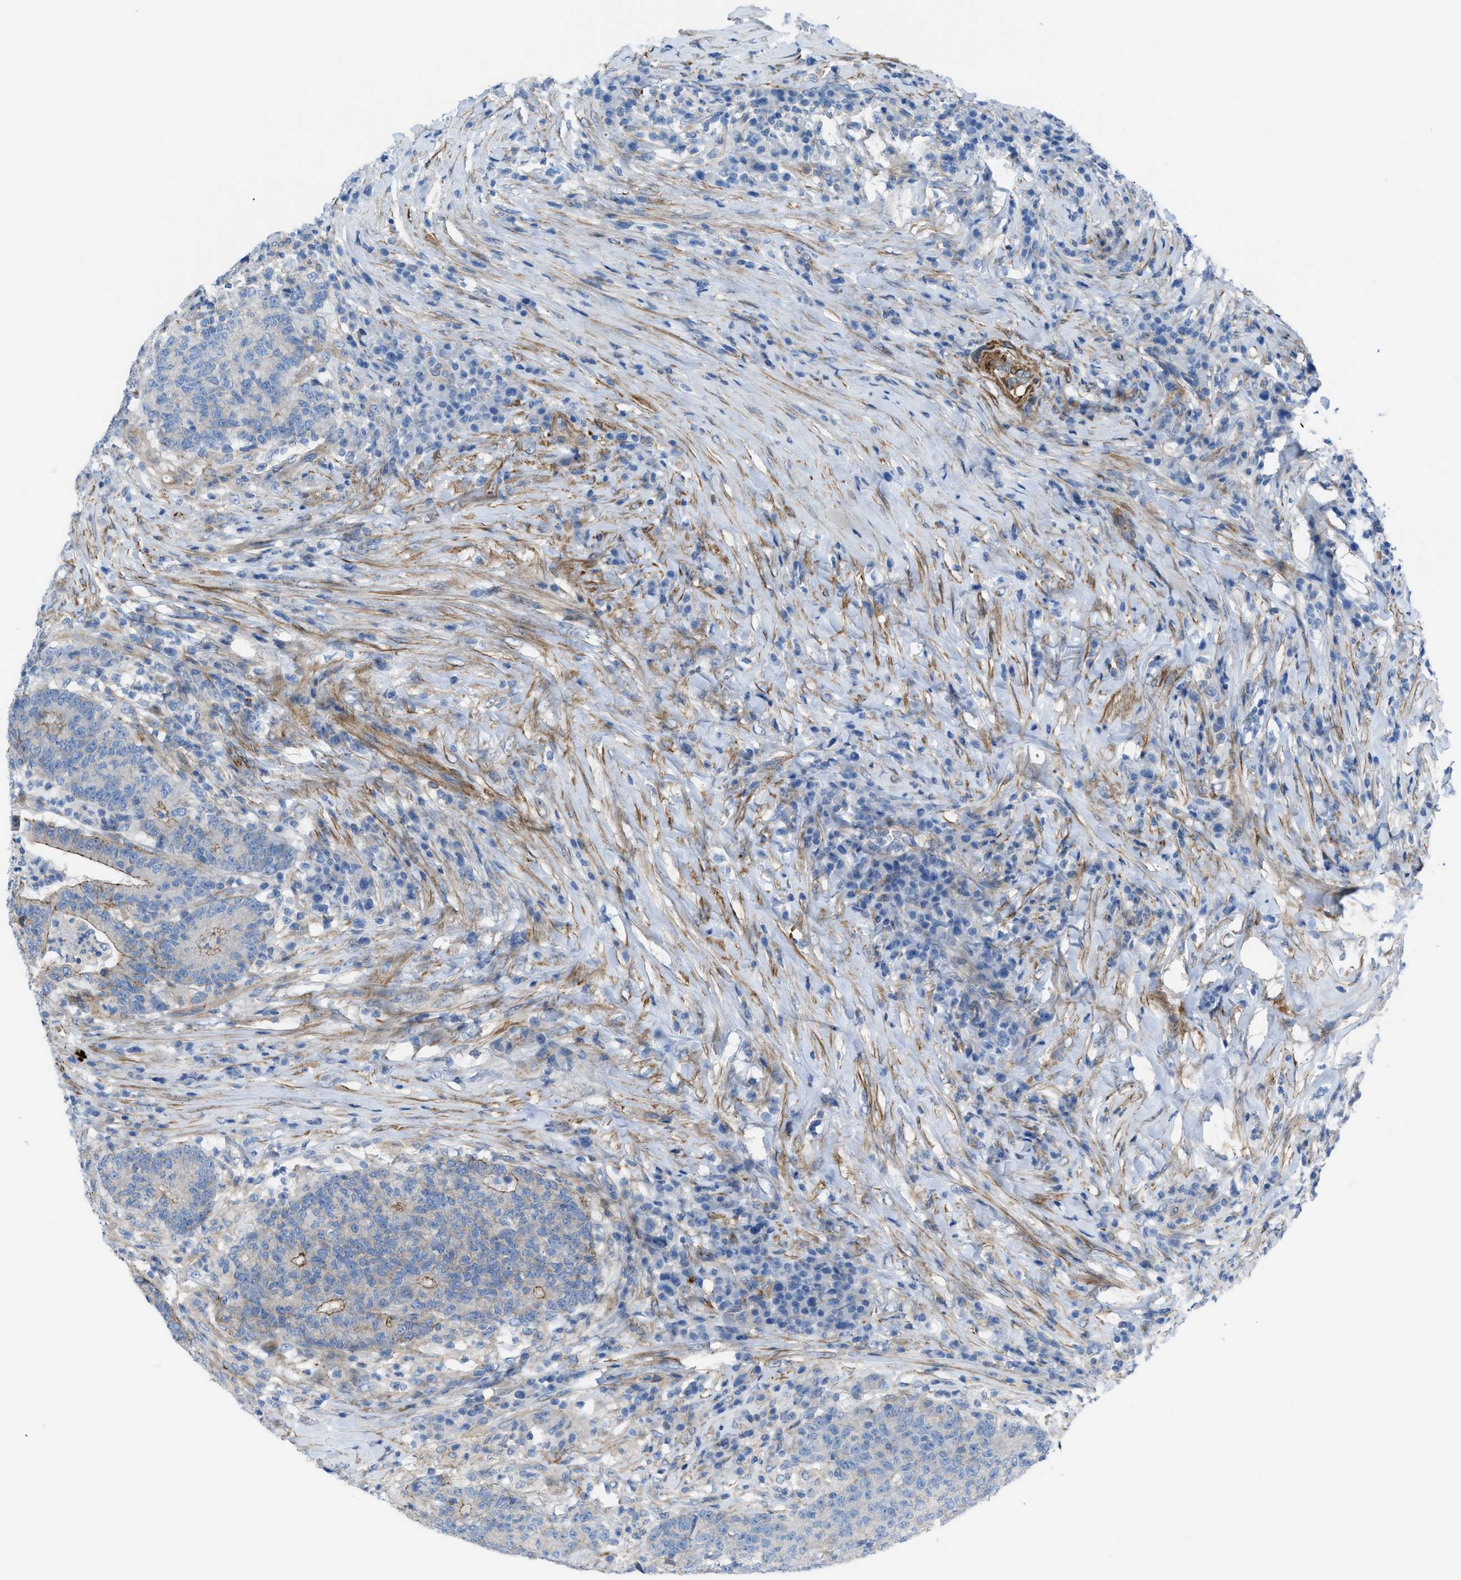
{"staining": {"intensity": "negative", "quantity": "none", "location": "none"}, "tissue": "colorectal cancer", "cell_type": "Tumor cells", "image_type": "cancer", "snomed": [{"axis": "morphology", "description": "Normal tissue, NOS"}, {"axis": "morphology", "description": "Adenocarcinoma, NOS"}, {"axis": "topography", "description": "Colon"}], "caption": "Immunohistochemistry (IHC) image of human colorectal cancer stained for a protein (brown), which reveals no staining in tumor cells.", "gene": "KCNH7", "patient": {"sex": "female", "age": 75}}